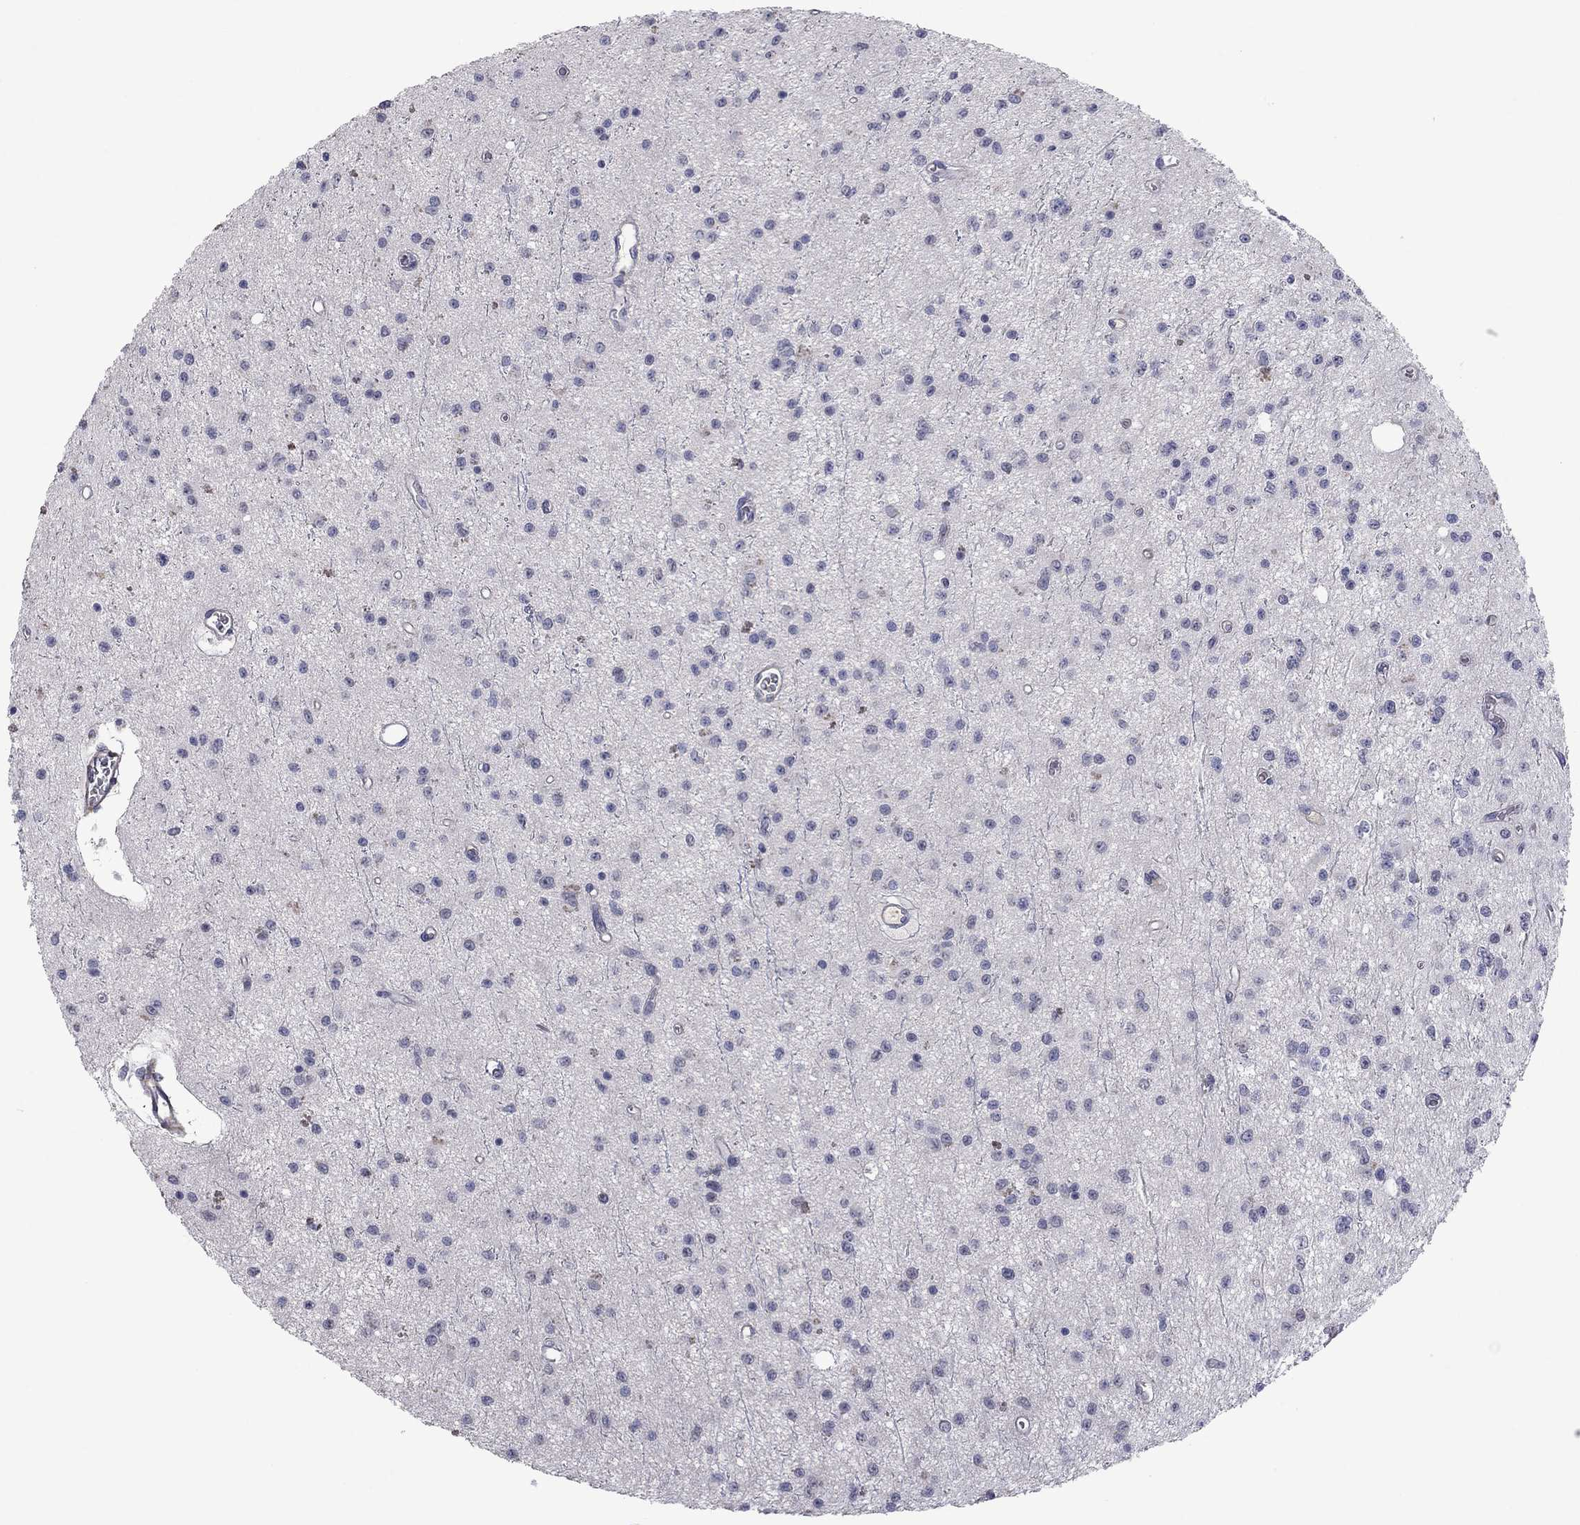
{"staining": {"intensity": "negative", "quantity": "none", "location": "none"}, "tissue": "glioma", "cell_type": "Tumor cells", "image_type": "cancer", "snomed": [{"axis": "morphology", "description": "Glioma, malignant, Low grade"}, {"axis": "topography", "description": "Brain"}], "caption": "Immunohistochemical staining of glioma demonstrates no significant positivity in tumor cells.", "gene": "IP6K3", "patient": {"sex": "female", "age": 45}}